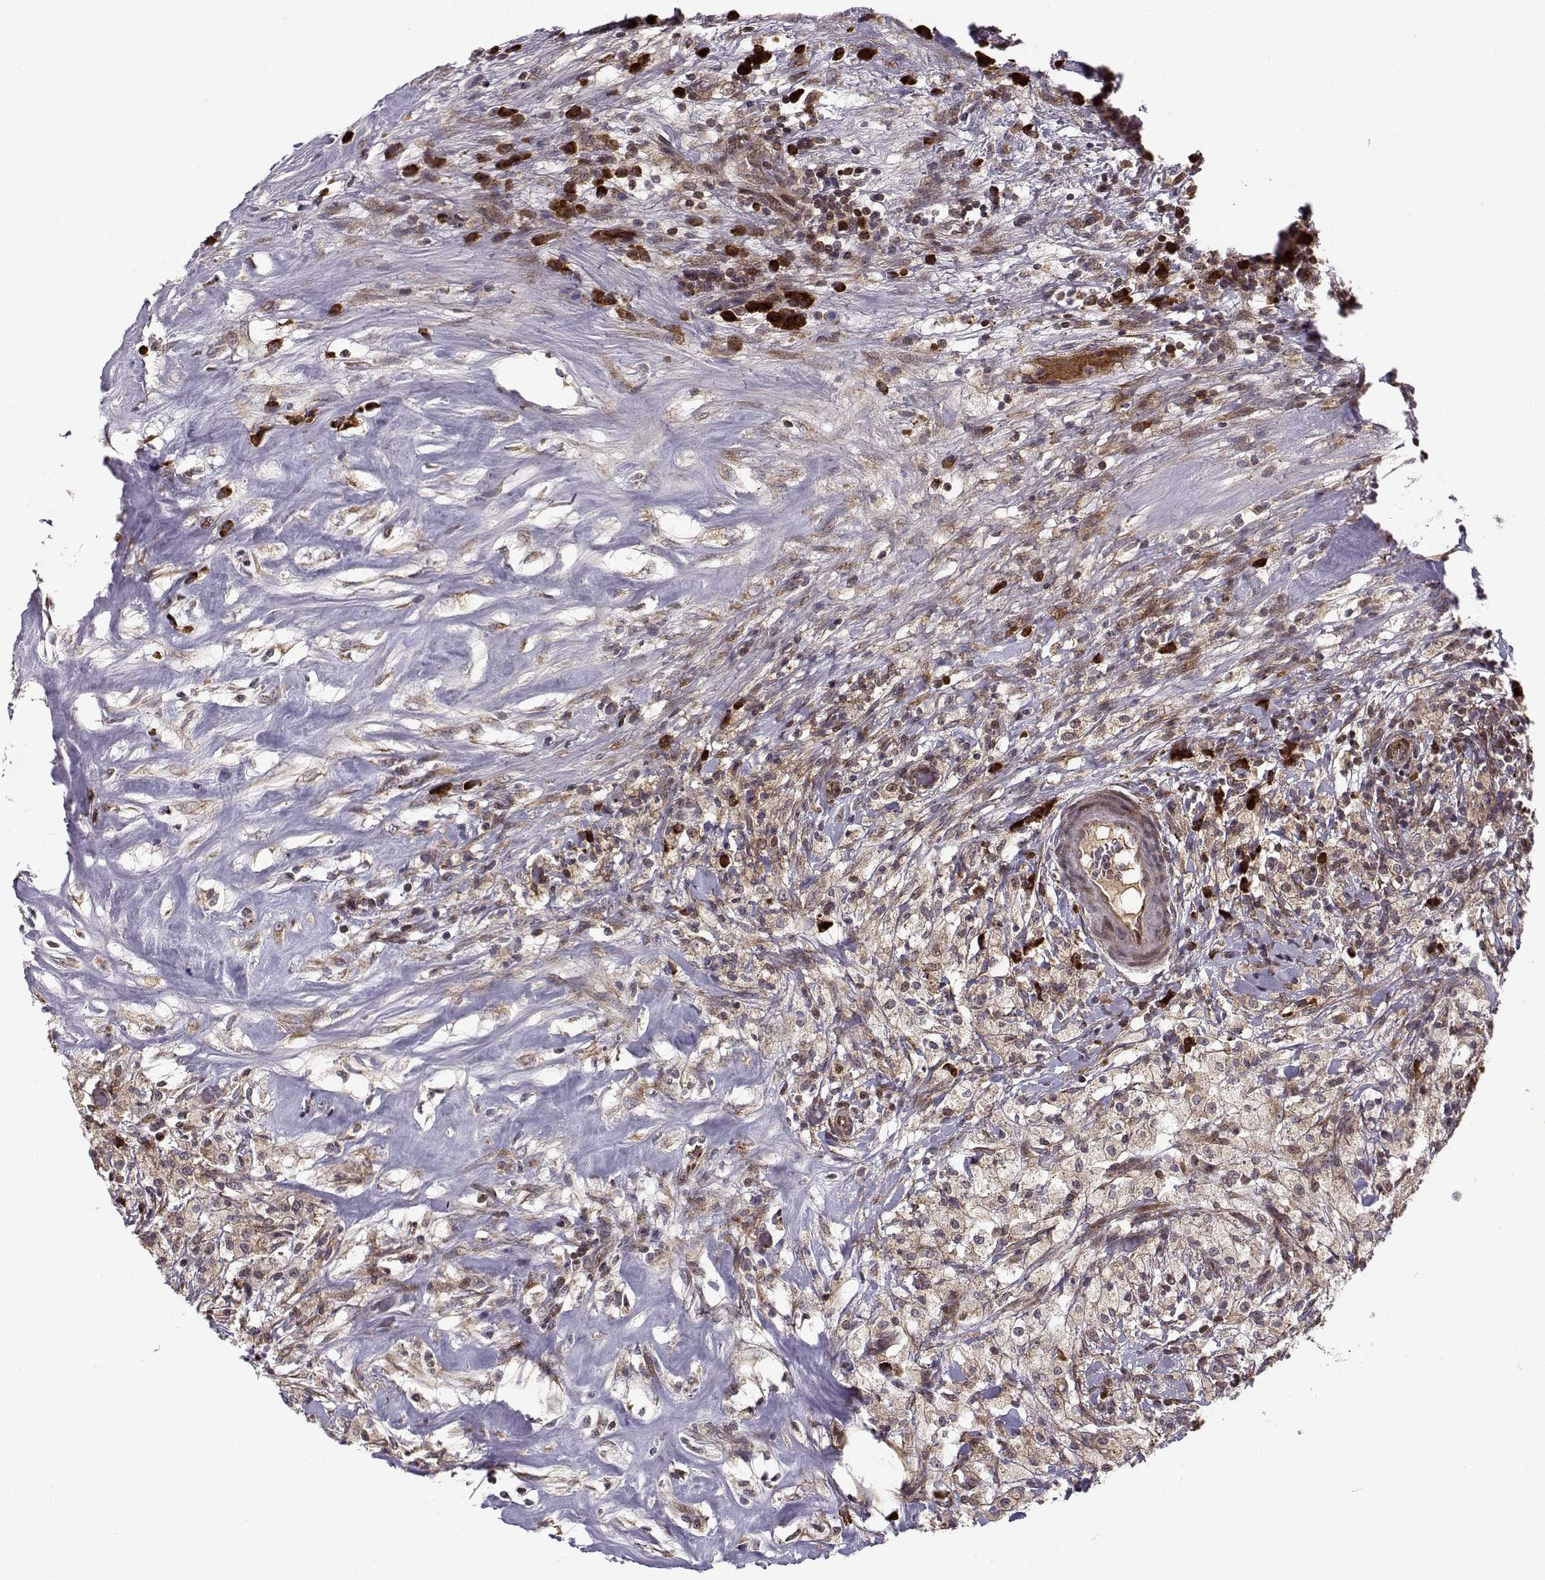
{"staining": {"intensity": "weak", "quantity": ">75%", "location": "cytoplasmic/membranous"}, "tissue": "testis cancer", "cell_type": "Tumor cells", "image_type": "cancer", "snomed": [{"axis": "morphology", "description": "Necrosis, NOS"}, {"axis": "morphology", "description": "Carcinoma, Embryonal, NOS"}, {"axis": "topography", "description": "Testis"}], "caption": "Embryonal carcinoma (testis) tissue demonstrates weak cytoplasmic/membranous positivity in approximately >75% of tumor cells, visualized by immunohistochemistry.", "gene": "RPL31", "patient": {"sex": "male", "age": 19}}